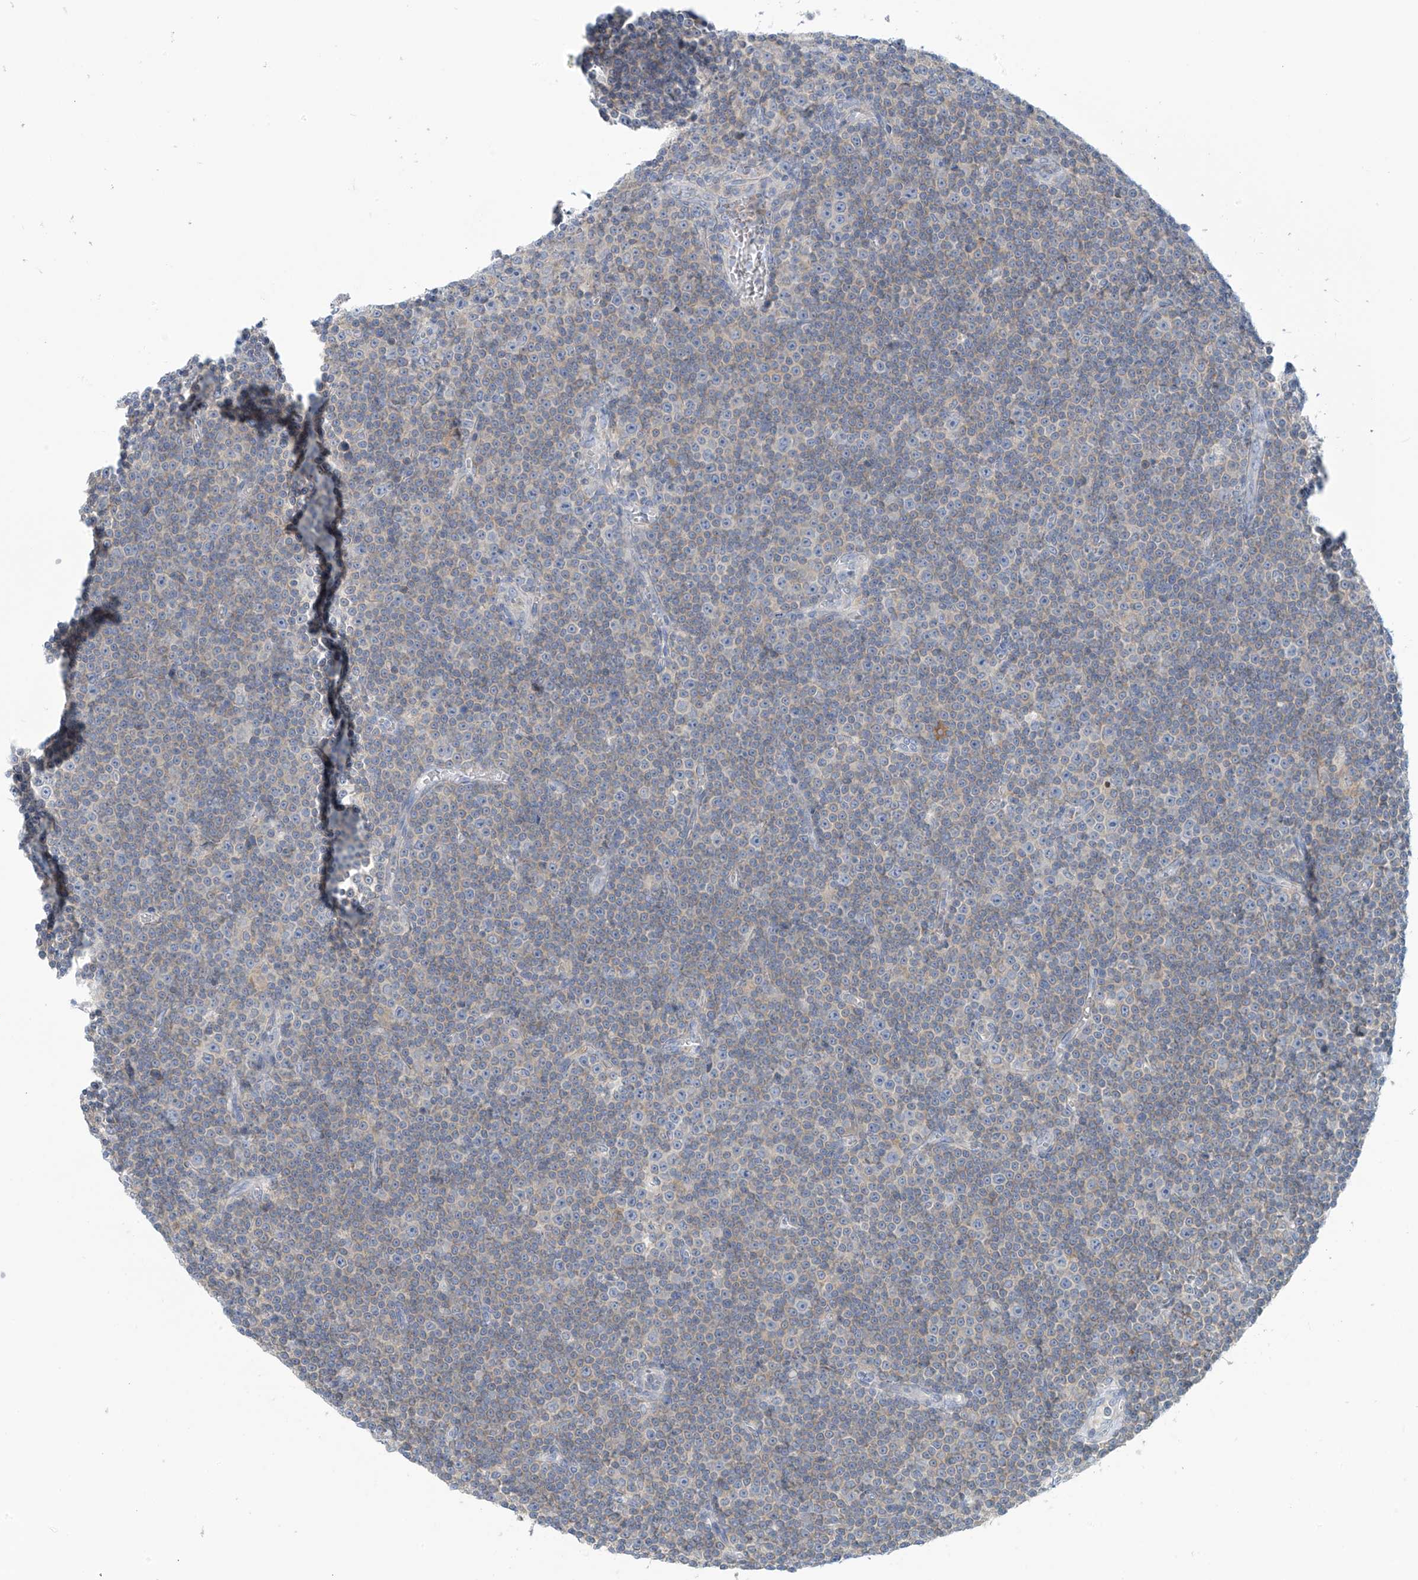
{"staining": {"intensity": "negative", "quantity": "none", "location": "none"}, "tissue": "lymphoma", "cell_type": "Tumor cells", "image_type": "cancer", "snomed": [{"axis": "morphology", "description": "Malignant lymphoma, non-Hodgkin's type, Low grade"}, {"axis": "topography", "description": "Lymph node"}], "caption": "Human lymphoma stained for a protein using immunohistochemistry demonstrates no positivity in tumor cells.", "gene": "SLC6A12", "patient": {"sex": "female", "age": 67}}